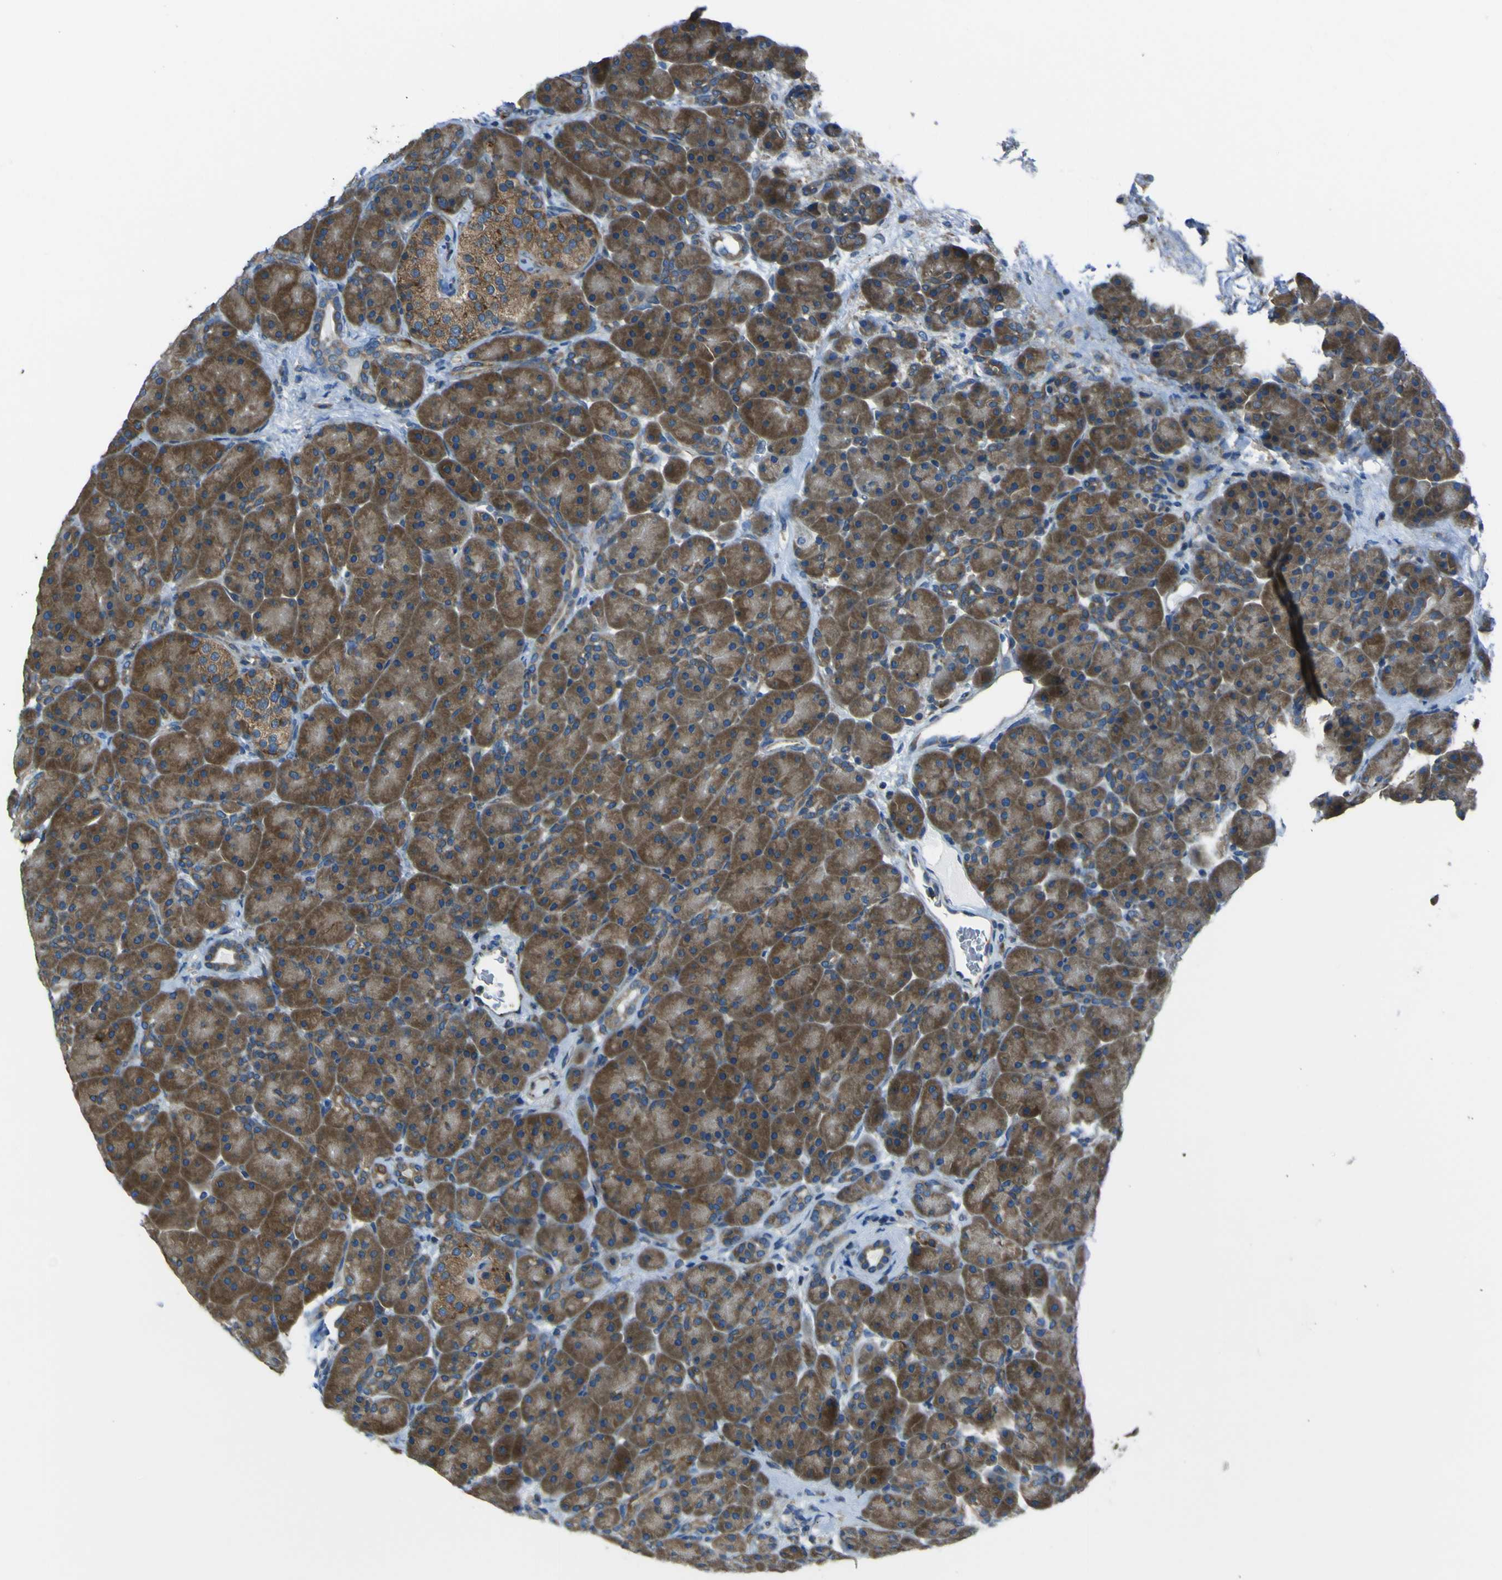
{"staining": {"intensity": "strong", "quantity": ">75%", "location": "cytoplasmic/membranous"}, "tissue": "pancreas", "cell_type": "Exocrine glandular cells", "image_type": "normal", "snomed": [{"axis": "morphology", "description": "Normal tissue, NOS"}, {"axis": "topography", "description": "Pancreas"}], "caption": "A micrograph of human pancreas stained for a protein displays strong cytoplasmic/membranous brown staining in exocrine glandular cells. (brown staining indicates protein expression, while blue staining denotes nuclei).", "gene": "STIM1", "patient": {"sex": "male", "age": 66}}